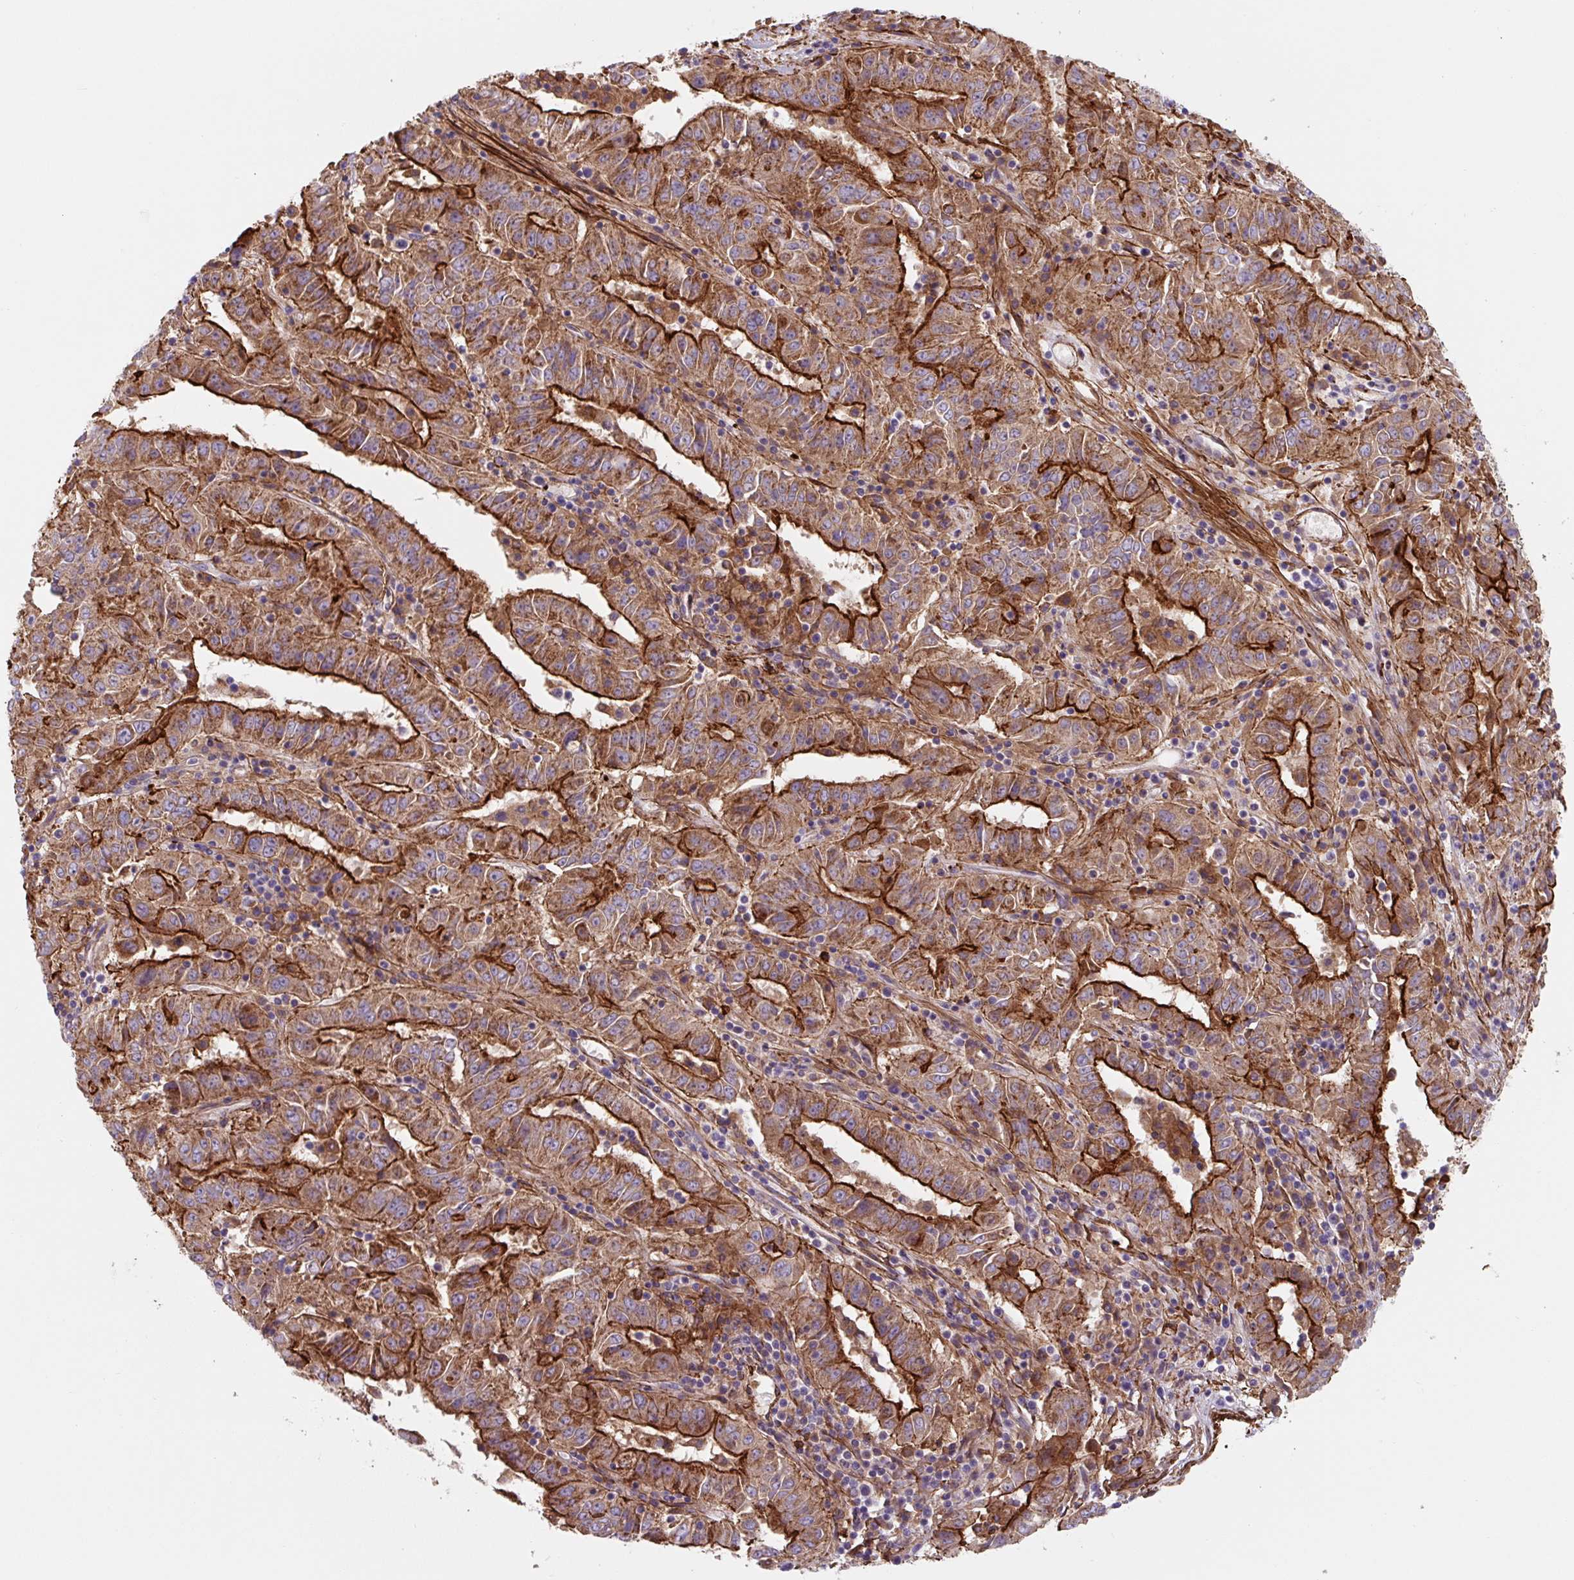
{"staining": {"intensity": "strong", "quantity": ">75%", "location": "cytoplasmic/membranous"}, "tissue": "pancreatic cancer", "cell_type": "Tumor cells", "image_type": "cancer", "snomed": [{"axis": "morphology", "description": "Adenocarcinoma, NOS"}, {"axis": "topography", "description": "Pancreas"}], "caption": "Pancreatic cancer (adenocarcinoma) stained for a protein reveals strong cytoplasmic/membranous positivity in tumor cells. (DAB (3,3'-diaminobenzidine) IHC with brightfield microscopy, high magnification).", "gene": "DHFR2", "patient": {"sex": "male", "age": 63}}